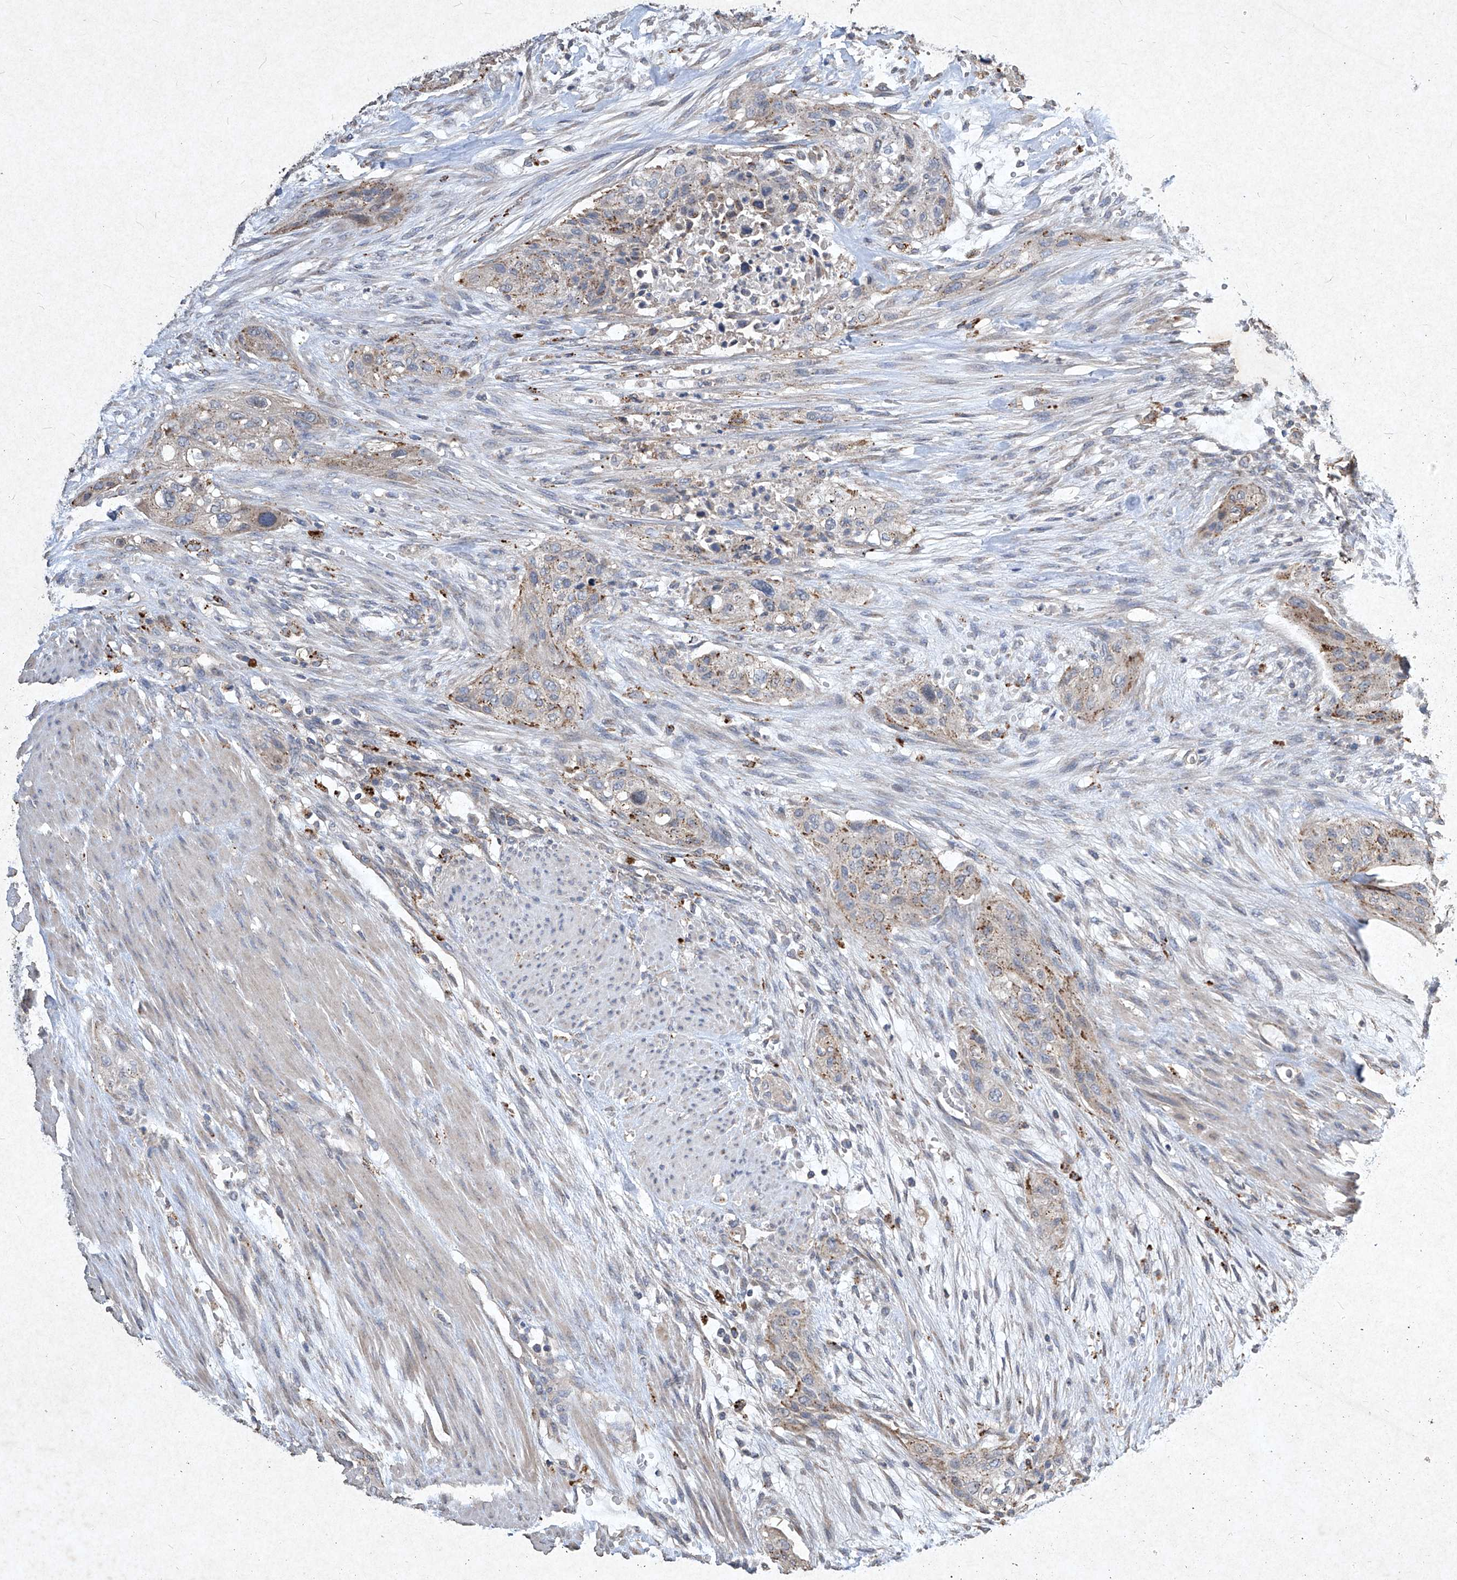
{"staining": {"intensity": "moderate", "quantity": "25%-75%", "location": "cytoplasmic/membranous"}, "tissue": "urothelial cancer", "cell_type": "Tumor cells", "image_type": "cancer", "snomed": [{"axis": "morphology", "description": "Urothelial carcinoma, High grade"}, {"axis": "topography", "description": "Urinary bladder"}], "caption": "Immunohistochemistry micrograph of neoplastic tissue: high-grade urothelial carcinoma stained using IHC demonstrates medium levels of moderate protein expression localized specifically in the cytoplasmic/membranous of tumor cells, appearing as a cytoplasmic/membranous brown color.", "gene": "MED16", "patient": {"sex": "male", "age": 35}}